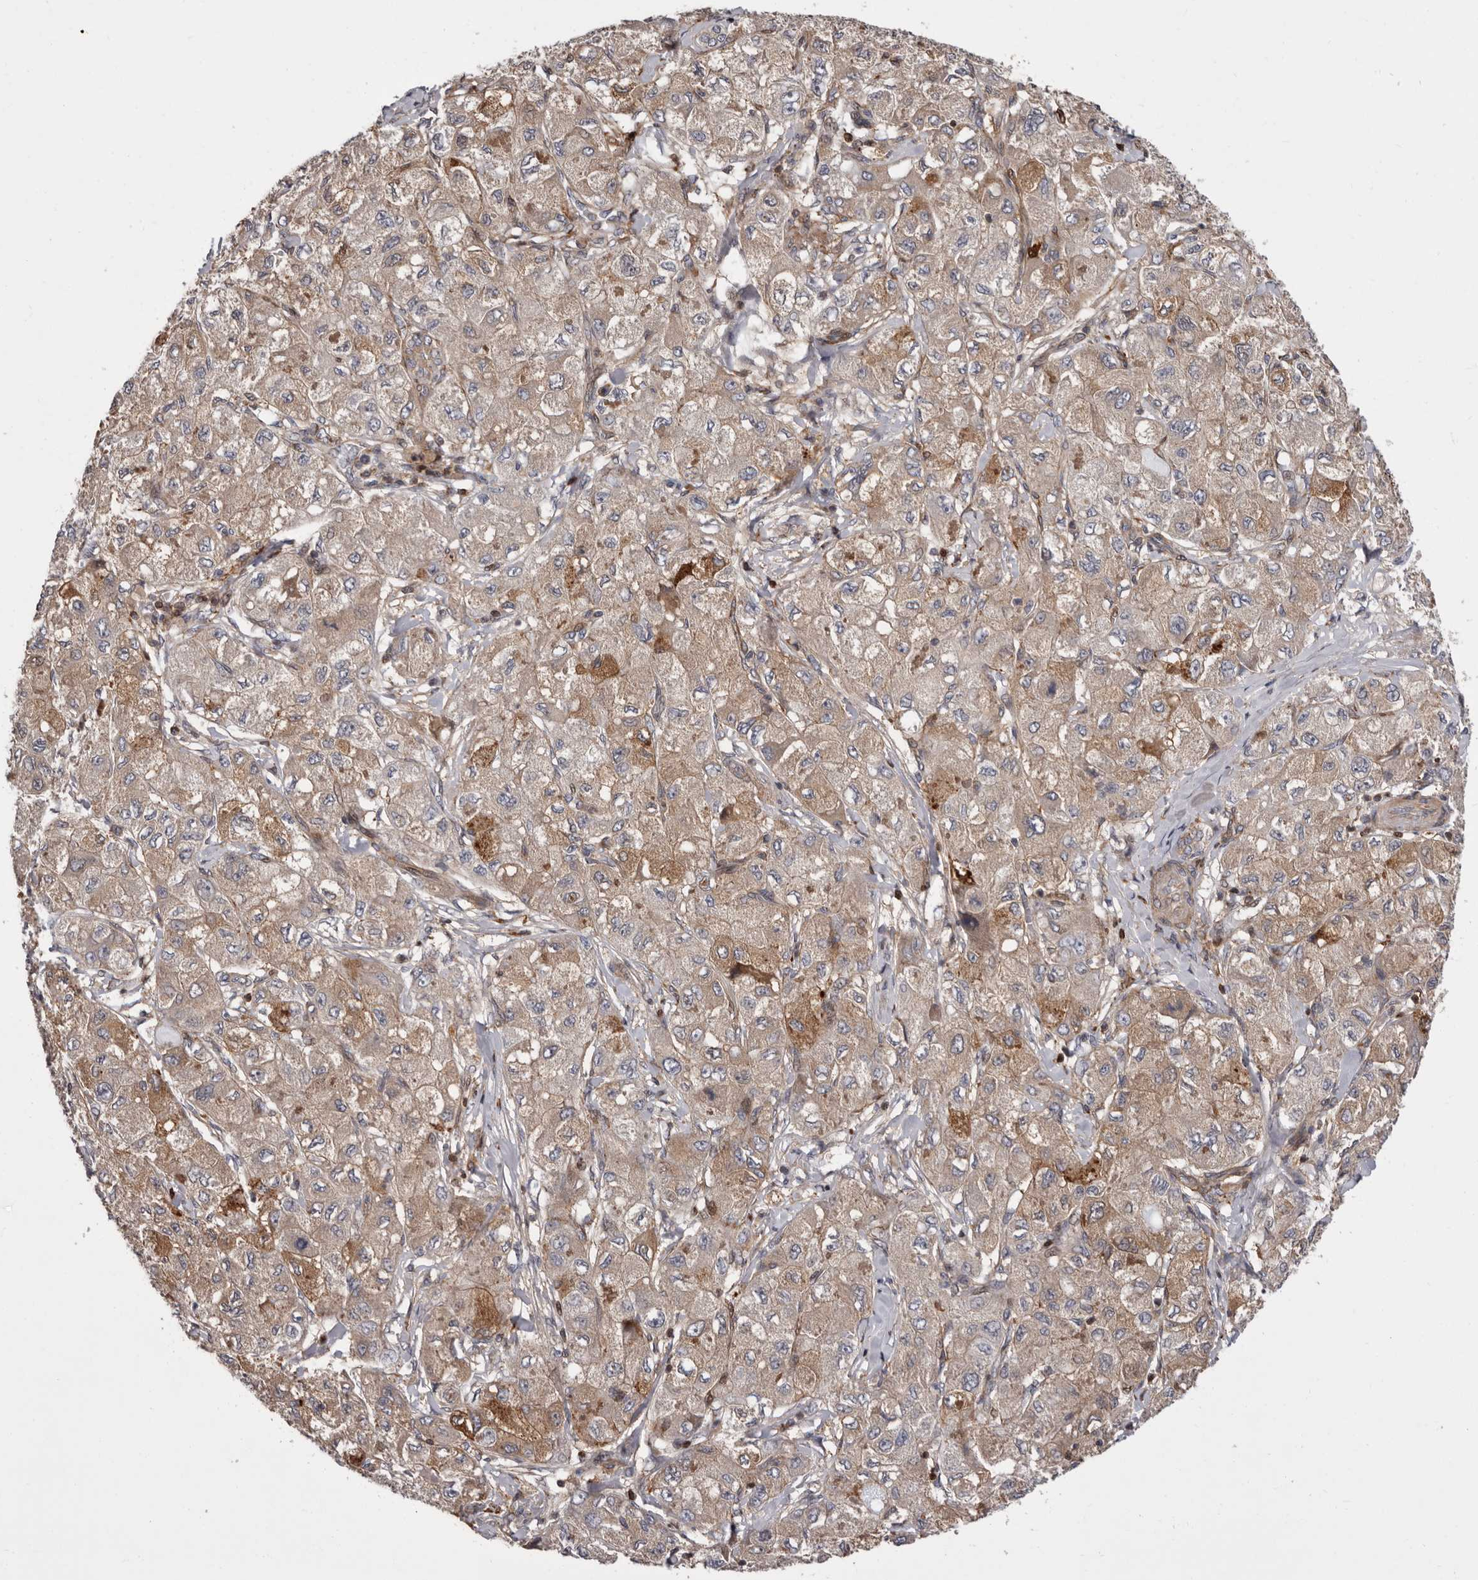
{"staining": {"intensity": "moderate", "quantity": ">75%", "location": "cytoplasmic/membranous"}, "tissue": "liver cancer", "cell_type": "Tumor cells", "image_type": "cancer", "snomed": [{"axis": "morphology", "description": "Carcinoma, Hepatocellular, NOS"}, {"axis": "topography", "description": "Liver"}], "caption": "IHC of human liver hepatocellular carcinoma shows medium levels of moderate cytoplasmic/membranous staining in about >75% of tumor cells.", "gene": "FGFR4", "patient": {"sex": "male", "age": 80}}